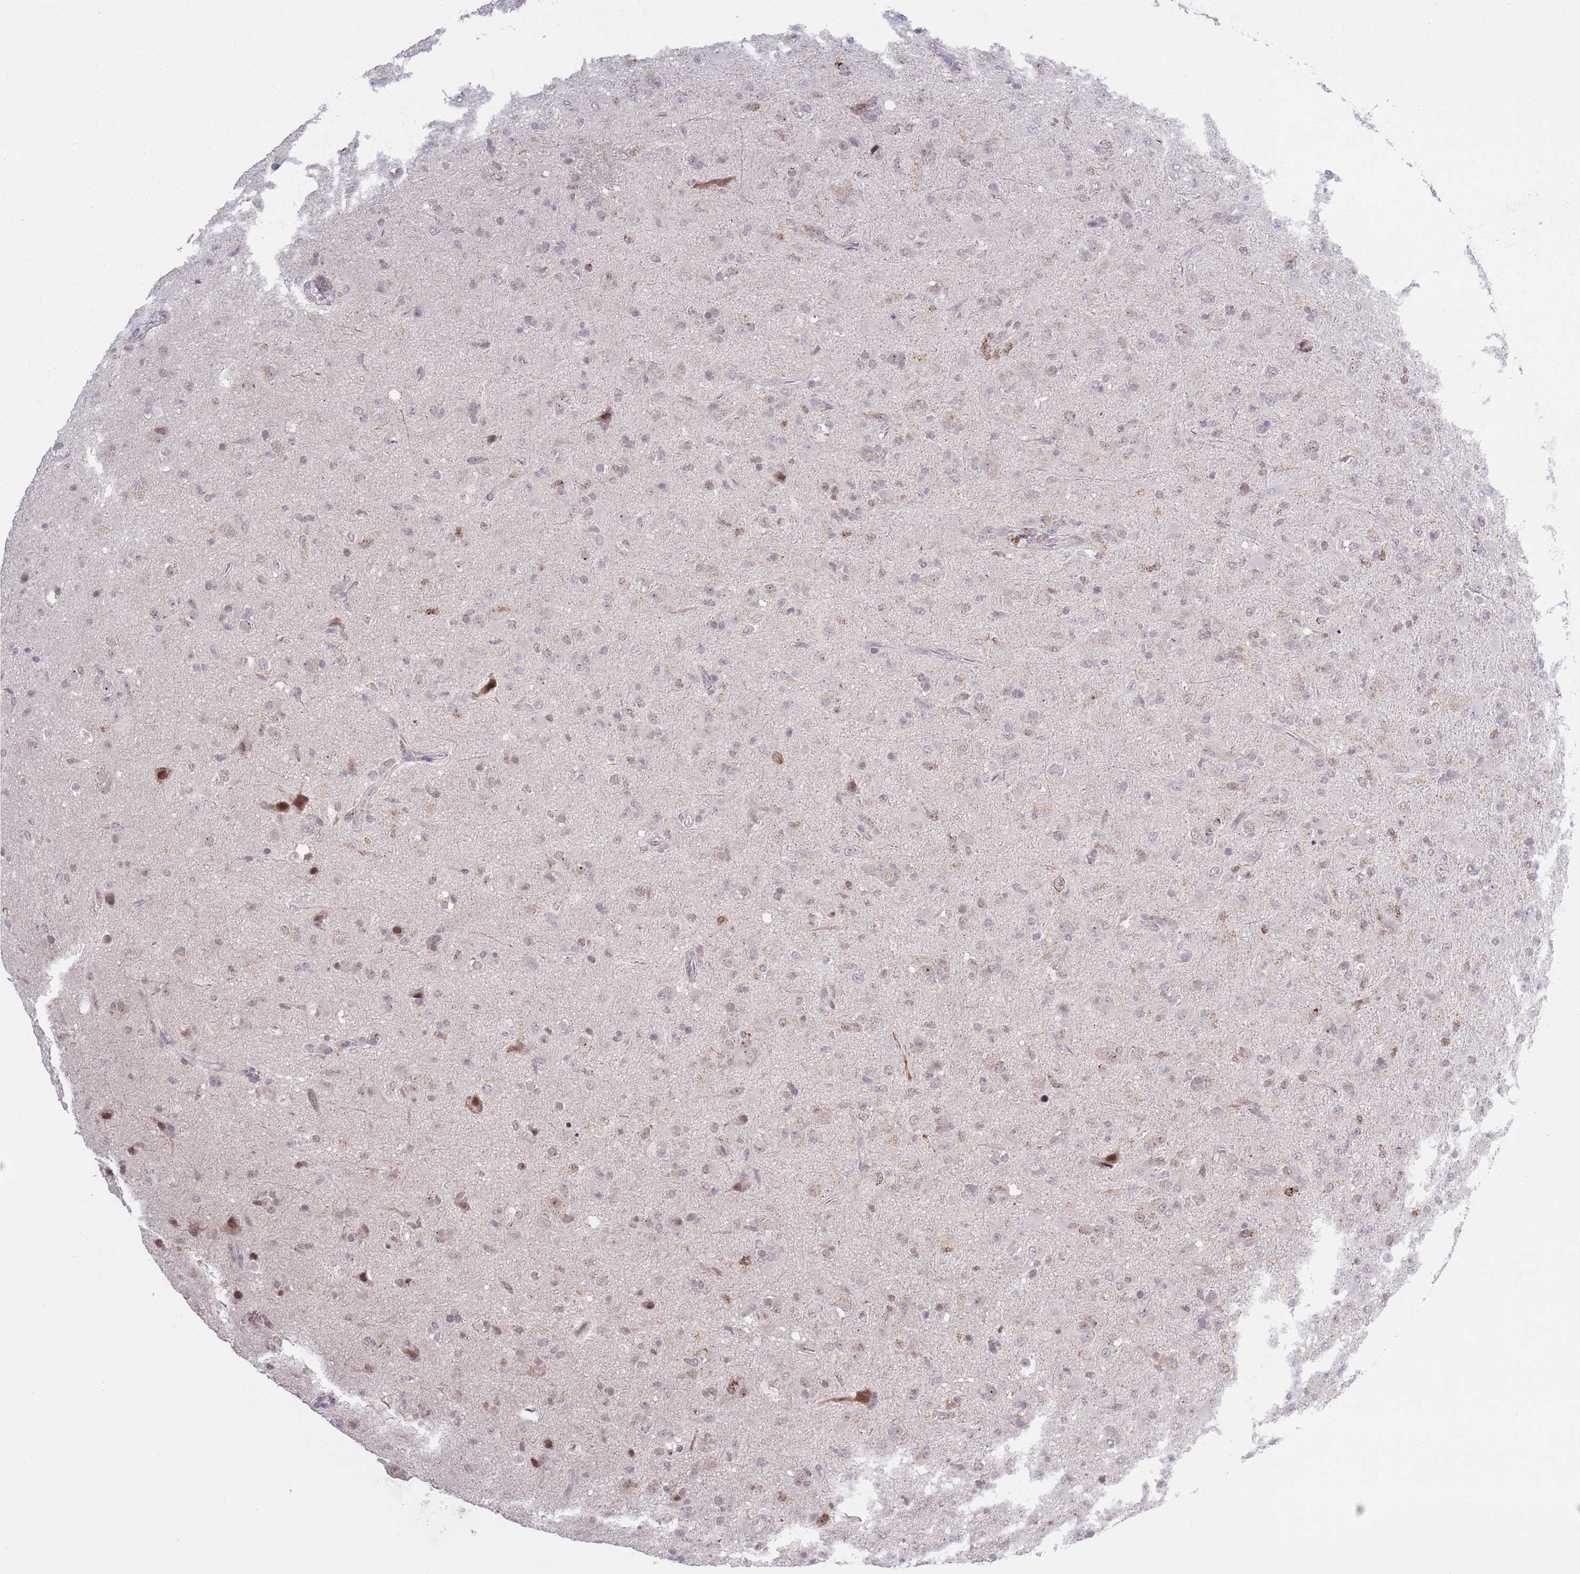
{"staining": {"intensity": "weak", "quantity": "<25%", "location": "nuclear"}, "tissue": "glioma", "cell_type": "Tumor cells", "image_type": "cancer", "snomed": [{"axis": "morphology", "description": "Glioma, malignant, Low grade"}, {"axis": "topography", "description": "Brain"}], "caption": "Image shows no significant protein staining in tumor cells of malignant low-grade glioma. (DAB (3,3'-diaminobenzidine) IHC with hematoxylin counter stain).", "gene": "MRPL34", "patient": {"sex": "male", "age": 65}}